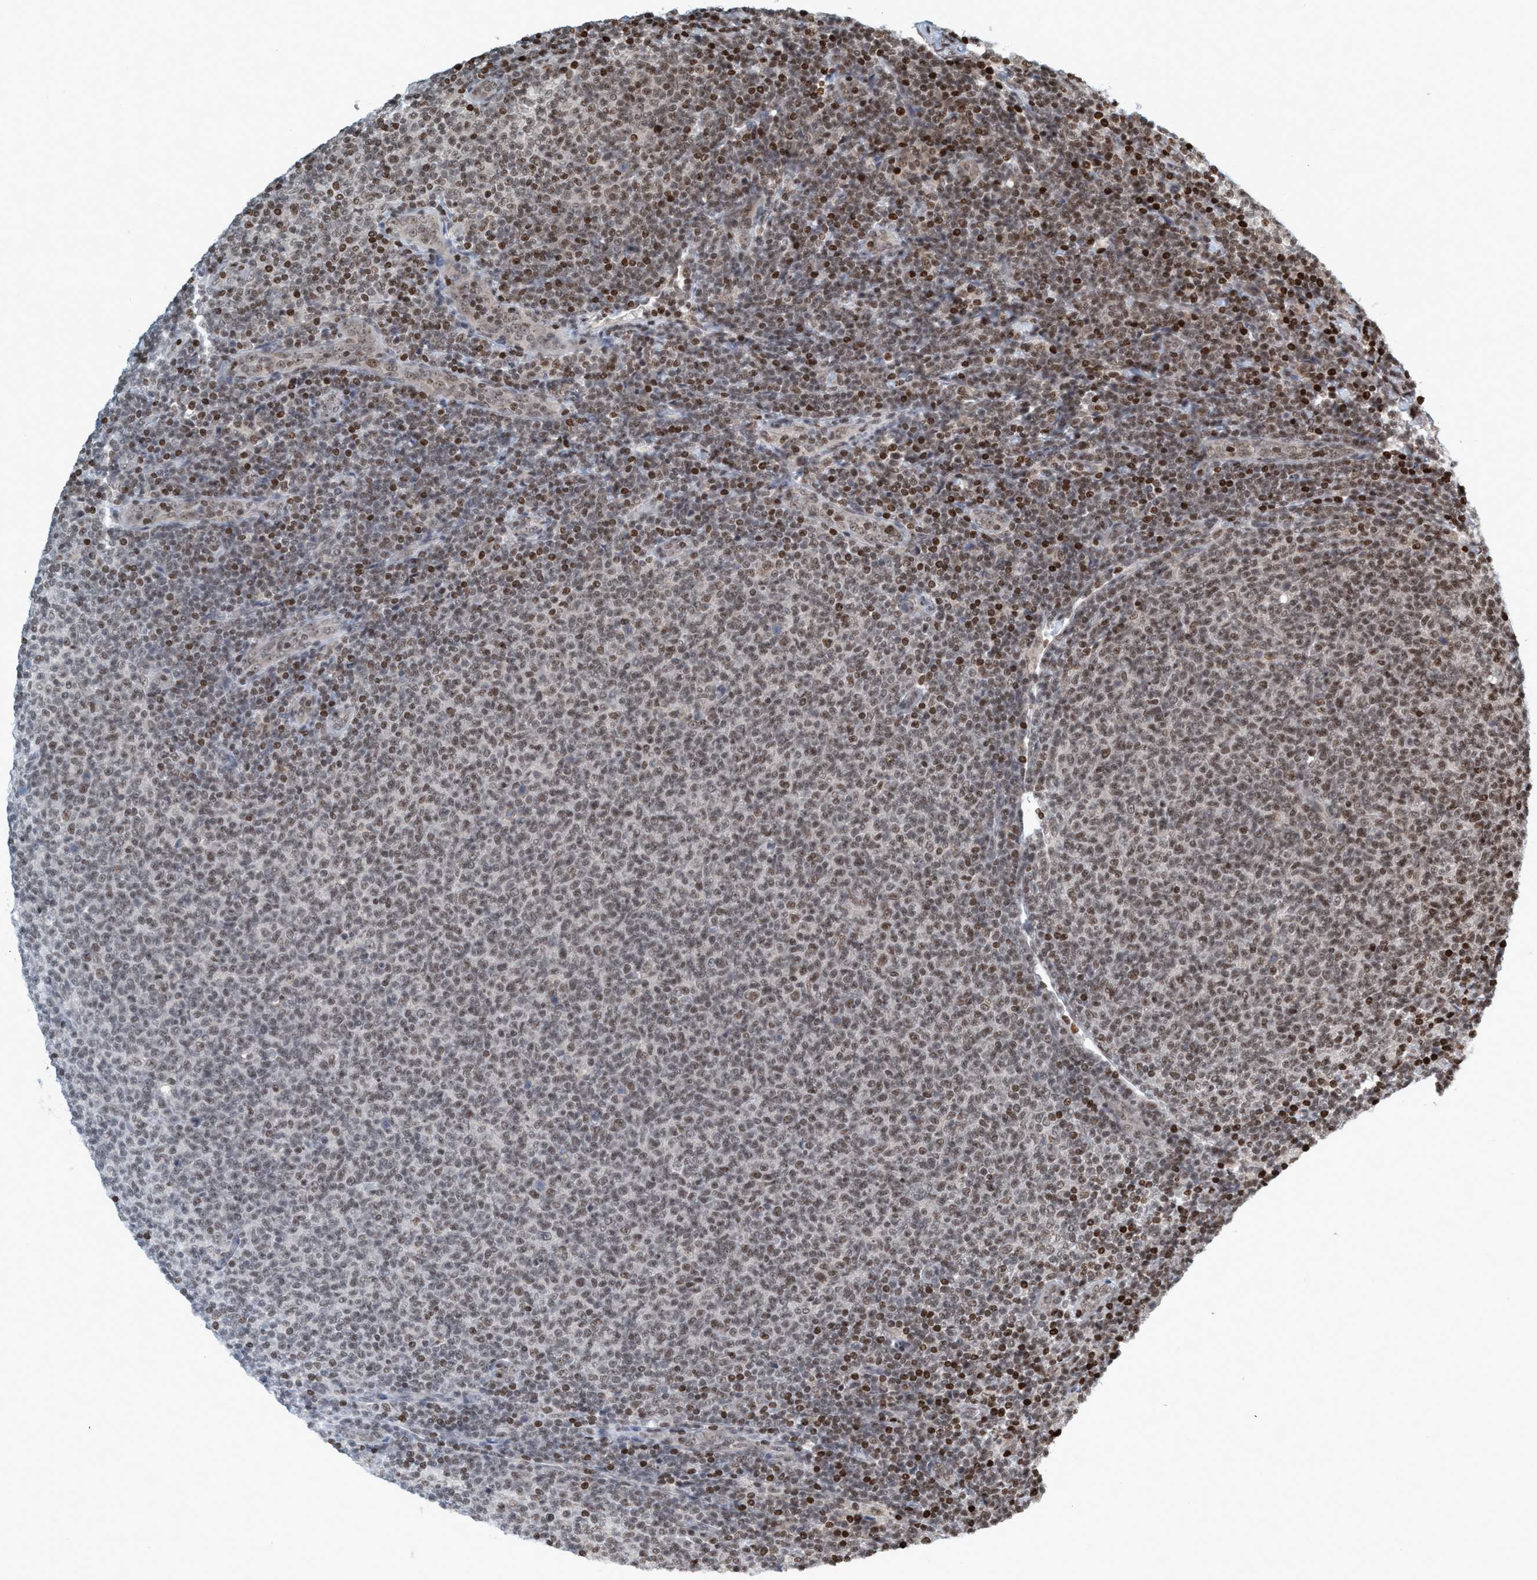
{"staining": {"intensity": "weak", "quantity": "25%-75%", "location": "nuclear"}, "tissue": "lymphoma", "cell_type": "Tumor cells", "image_type": "cancer", "snomed": [{"axis": "morphology", "description": "Malignant lymphoma, non-Hodgkin's type, Low grade"}, {"axis": "topography", "description": "Lymph node"}], "caption": "Tumor cells exhibit weak nuclear expression in approximately 25%-75% of cells in lymphoma.", "gene": "SMCR8", "patient": {"sex": "male", "age": 66}}